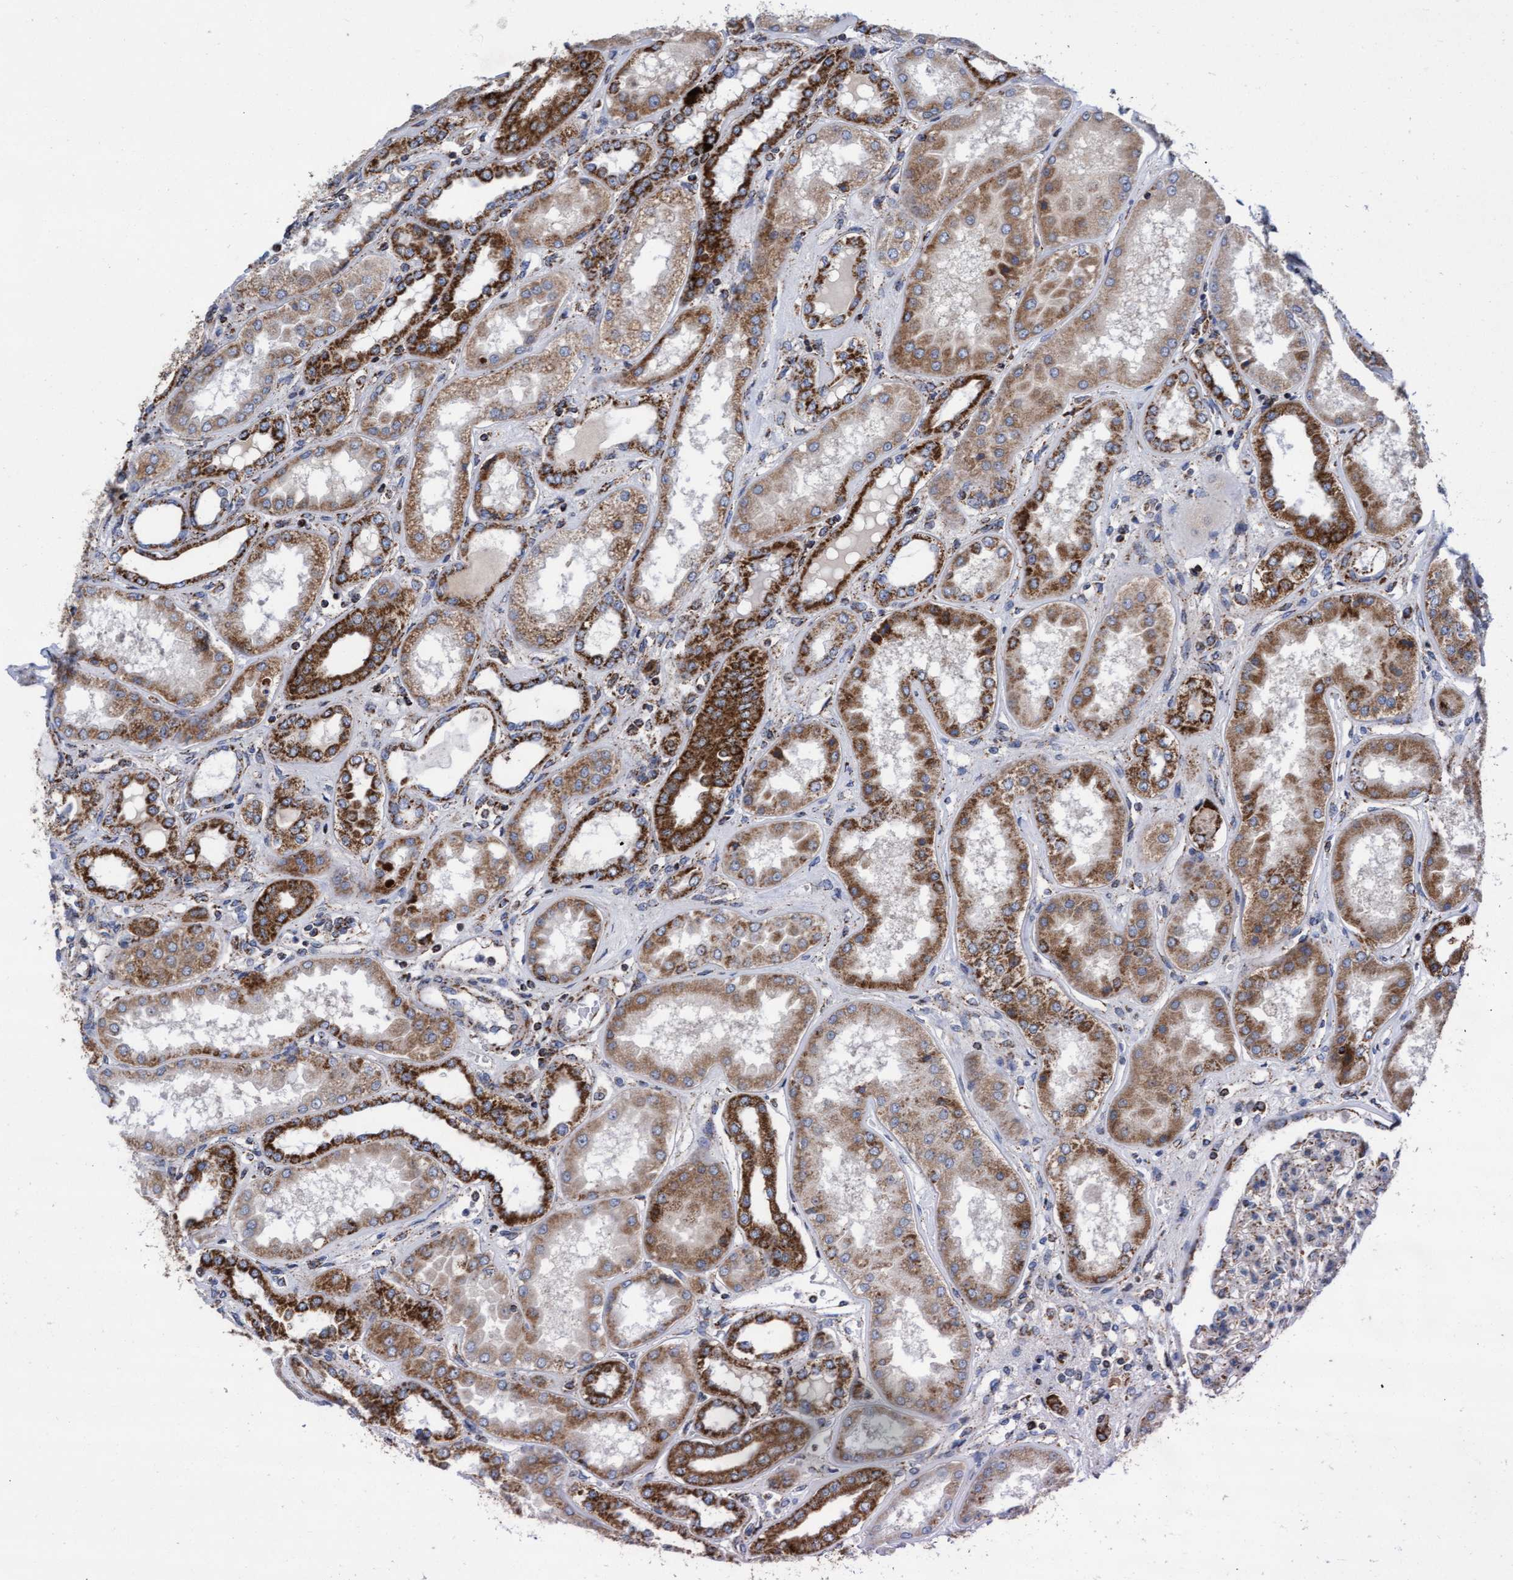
{"staining": {"intensity": "moderate", "quantity": ">75%", "location": "cytoplasmic/membranous"}, "tissue": "kidney", "cell_type": "Cells in glomeruli", "image_type": "normal", "snomed": [{"axis": "morphology", "description": "Normal tissue, NOS"}, {"axis": "topography", "description": "Kidney"}], "caption": "Immunohistochemistry (IHC) (DAB (3,3'-diaminobenzidine)) staining of normal human kidney reveals moderate cytoplasmic/membranous protein expression in approximately >75% of cells in glomeruli. Nuclei are stained in blue.", "gene": "MRPL38", "patient": {"sex": "female", "age": 56}}